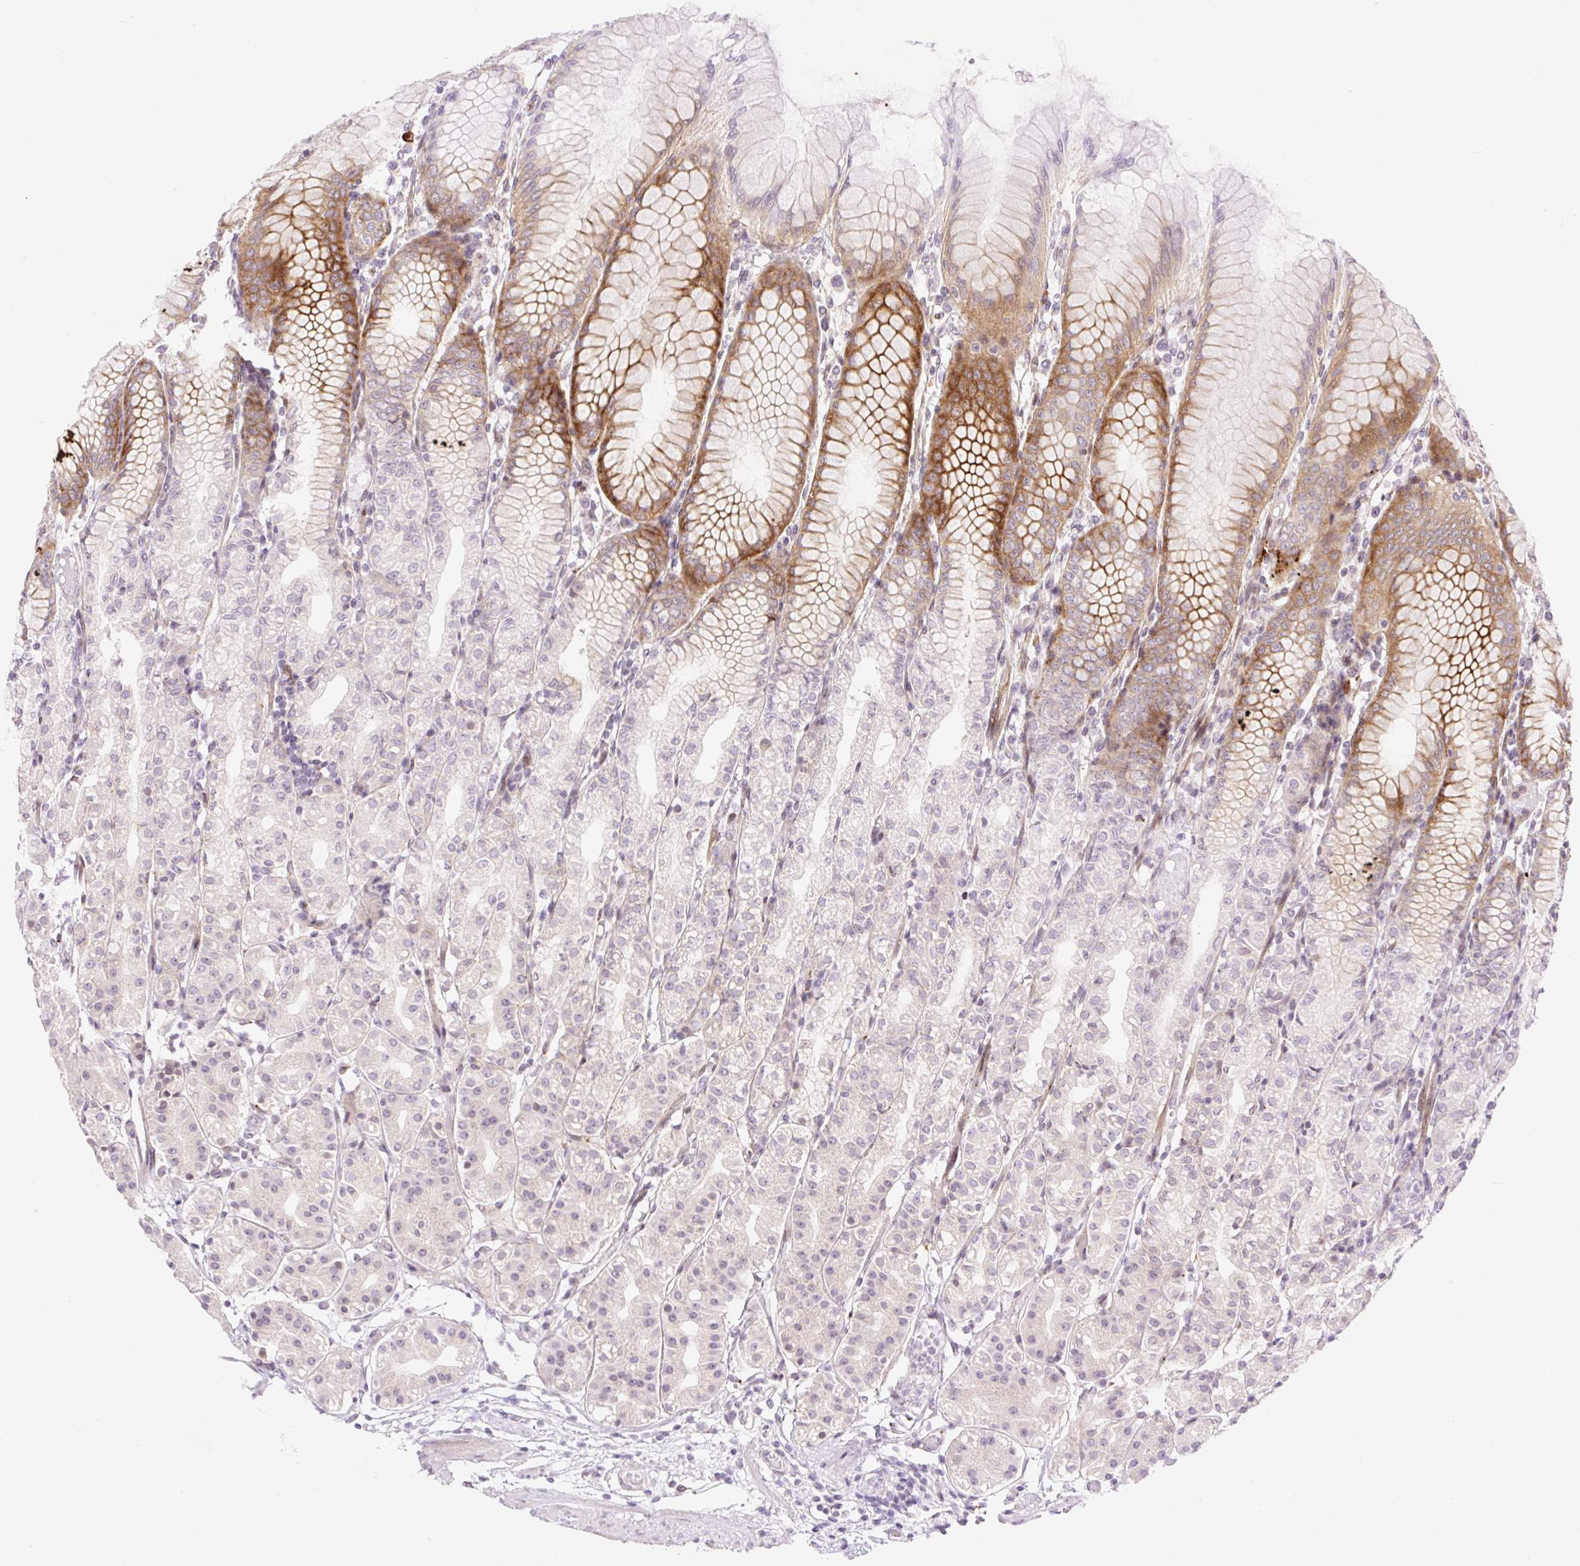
{"staining": {"intensity": "moderate", "quantity": "25%-75%", "location": "cytoplasmic/membranous,nuclear"}, "tissue": "stomach", "cell_type": "Glandular cells", "image_type": "normal", "snomed": [{"axis": "morphology", "description": "Normal tissue, NOS"}, {"axis": "topography", "description": "Stomach"}], "caption": "This photomicrograph exhibits immunohistochemistry staining of normal human stomach, with medium moderate cytoplasmic/membranous,nuclear staining in approximately 25%-75% of glandular cells.", "gene": "ENSG00000264668", "patient": {"sex": "female", "age": 57}}